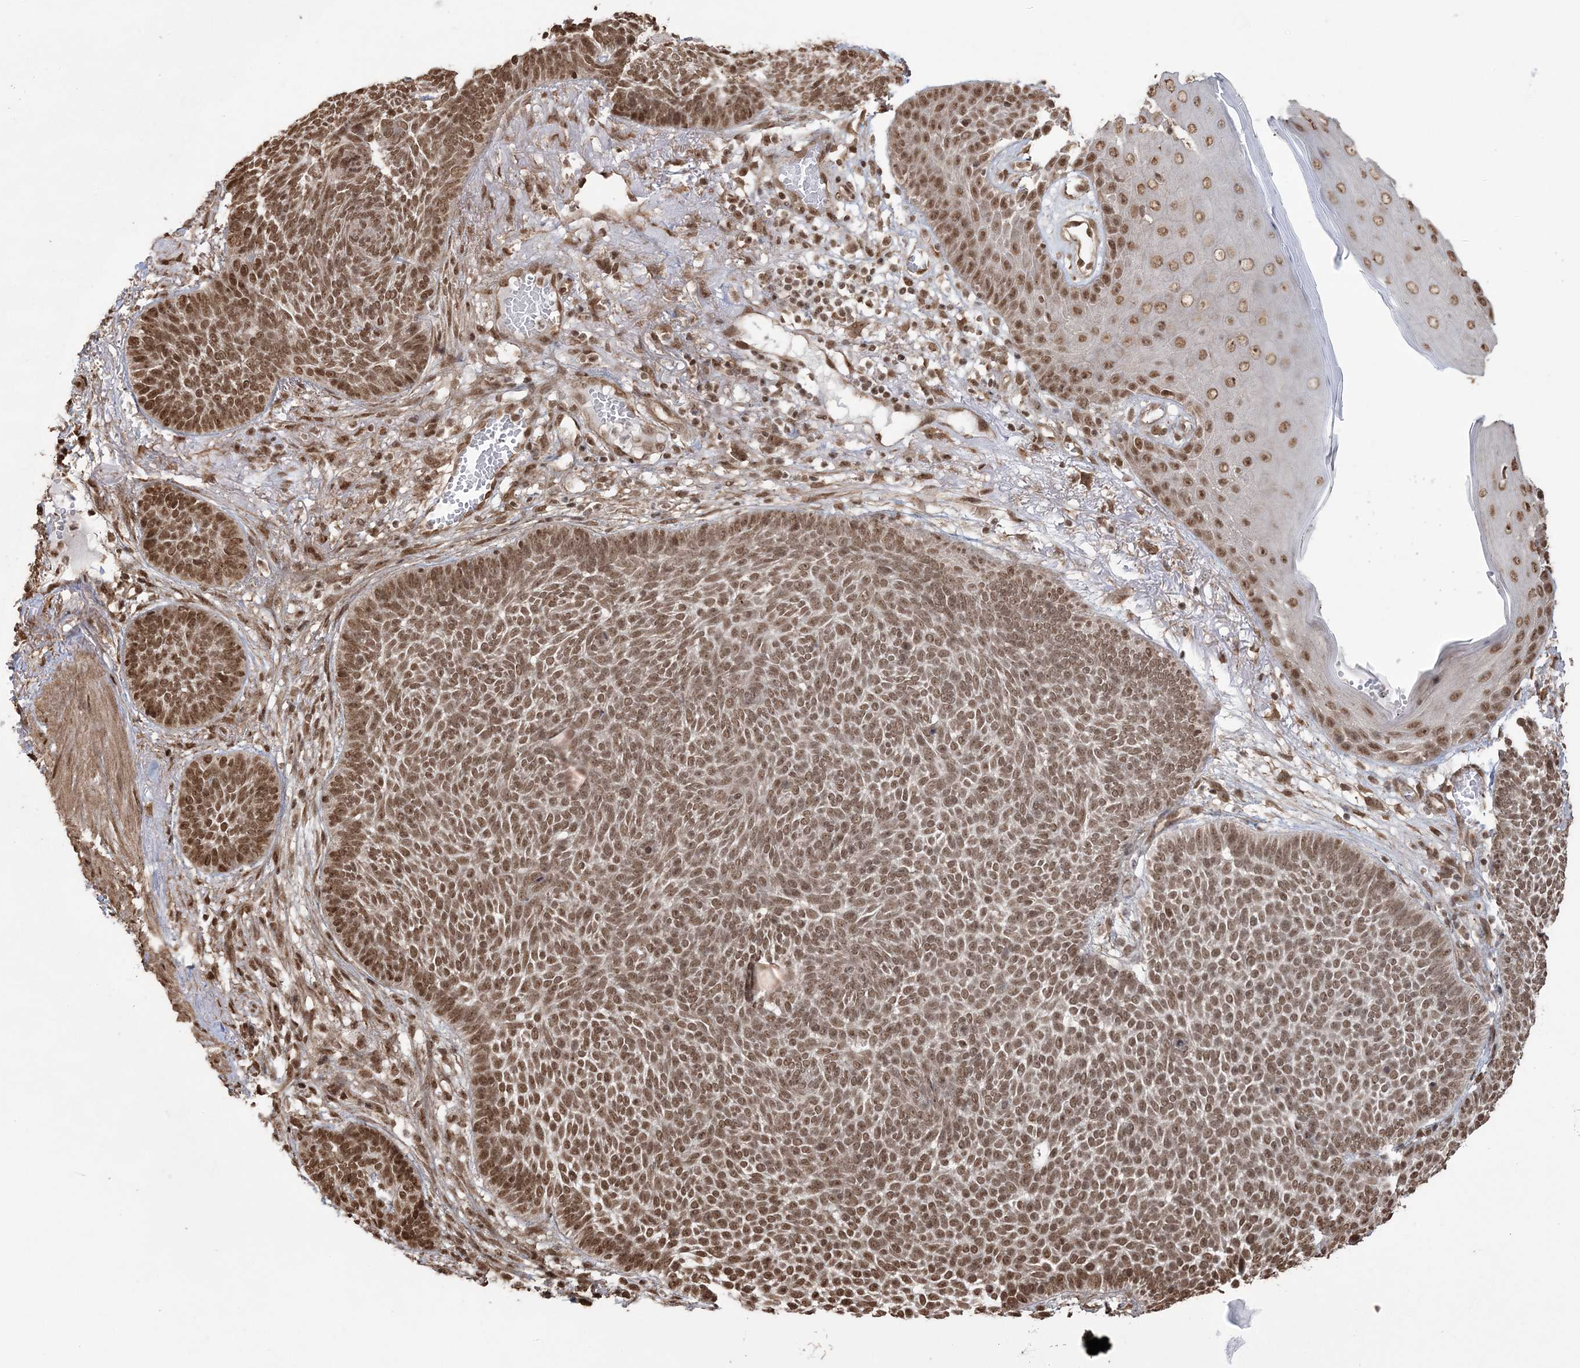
{"staining": {"intensity": "moderate", "quantity": ">75%", "location": "nuclear"}, "tissue": "skin cancer", "cell_type": "Tumor cells", "image_type": "cancer", "snomed": [{"axis": "morphology", "description": "Normal tissue, NOS"}, {"axis": "morphology", "description": "Basal cell carcinoma"}, {"axis": "topography", "description": "Skin"}], "caption": "Skin cancer (basal cell carcinoma) stained with a brown dye reveals moderate nuclear positive positivity in about >75% of tumor cells.", "gene": "ZNF839", "patient": {"sex": "male", "age": 64}}